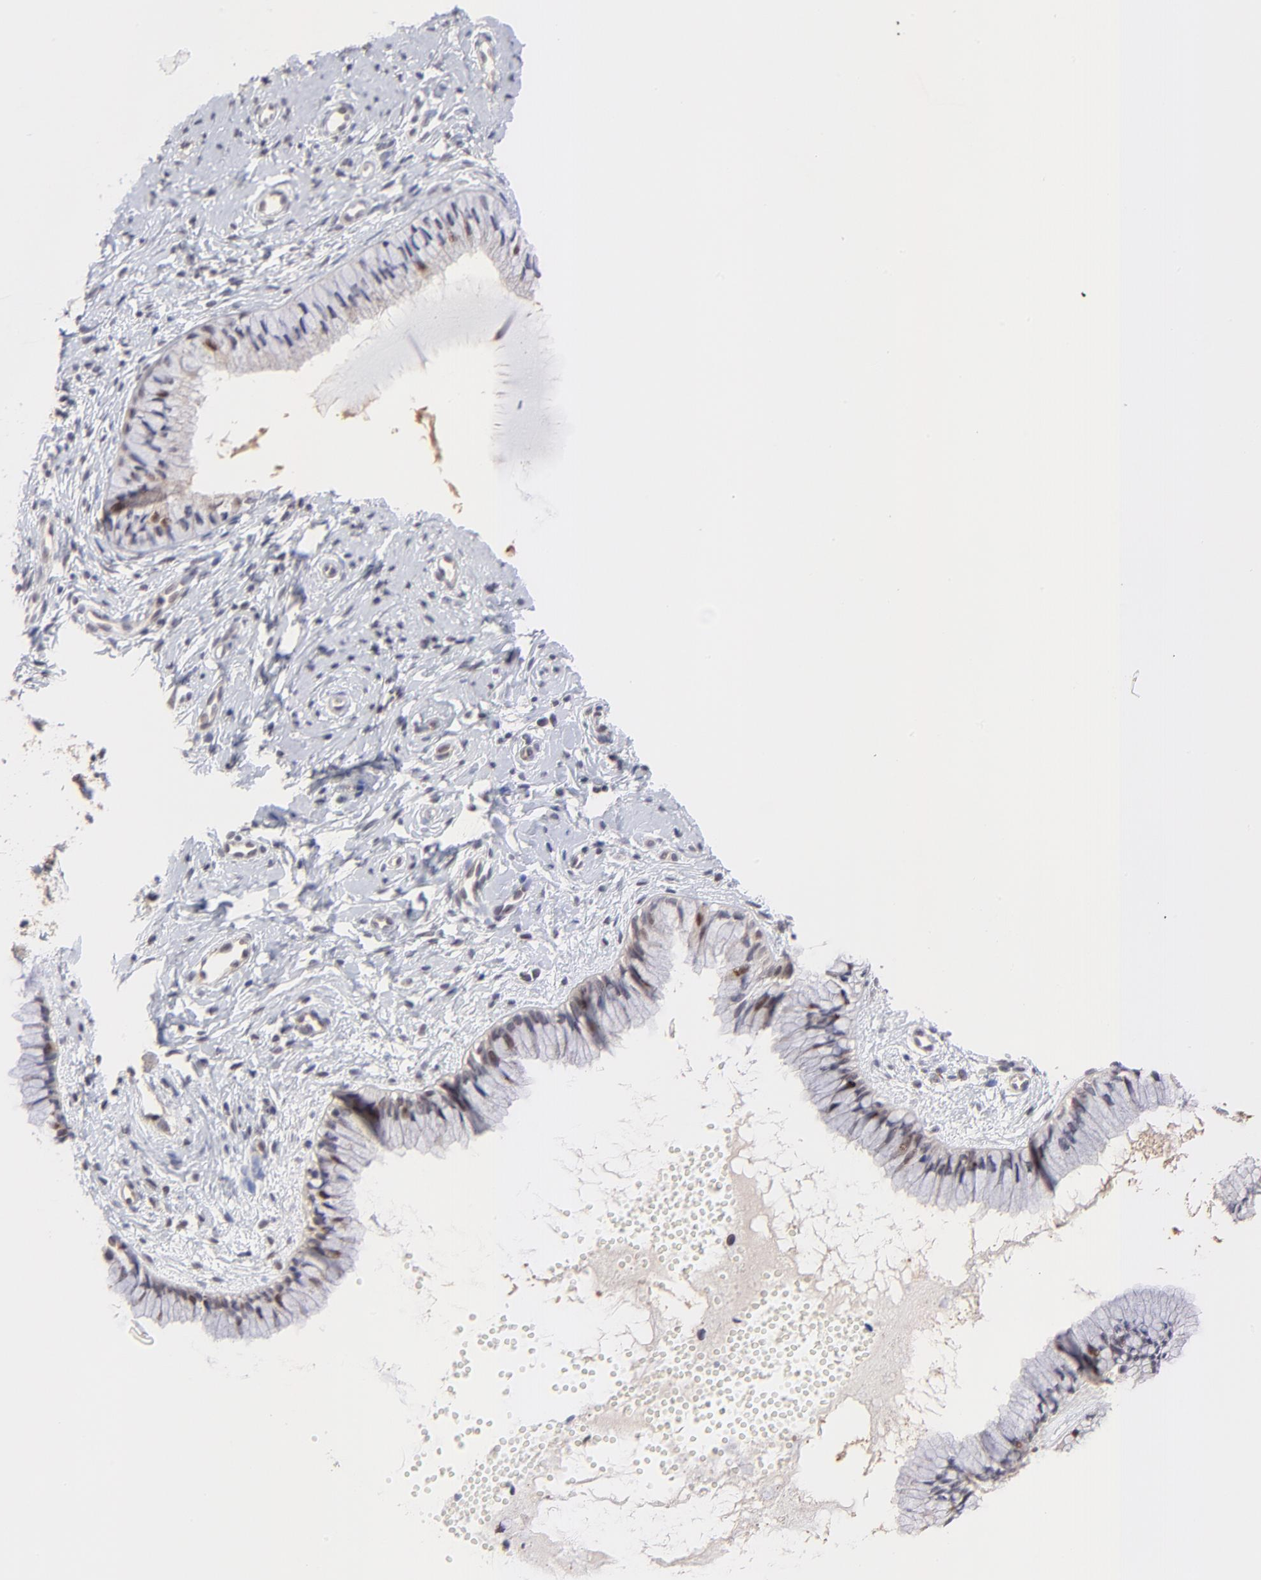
{"staining": {"intensity": "negative", "quantity": "none", "location": "none"}, "tissue": "cervix", "cell_type": "Glandular cells", "image_type": "normal", "snomed": [{"axis": "morphology", "description": "Normal tissue, NOS"}, {"axis": "topography", "description": "Cervix"}], "caption": "This micrograph is of normal cervix stained with IHC to label a protein in brown with the nuclei are counter-stained blue. There is no expression in glandular cells. Nuclei are stained in blue.", "gene": "ZNF747", "patient": {"sex": "female", "age": 46}}